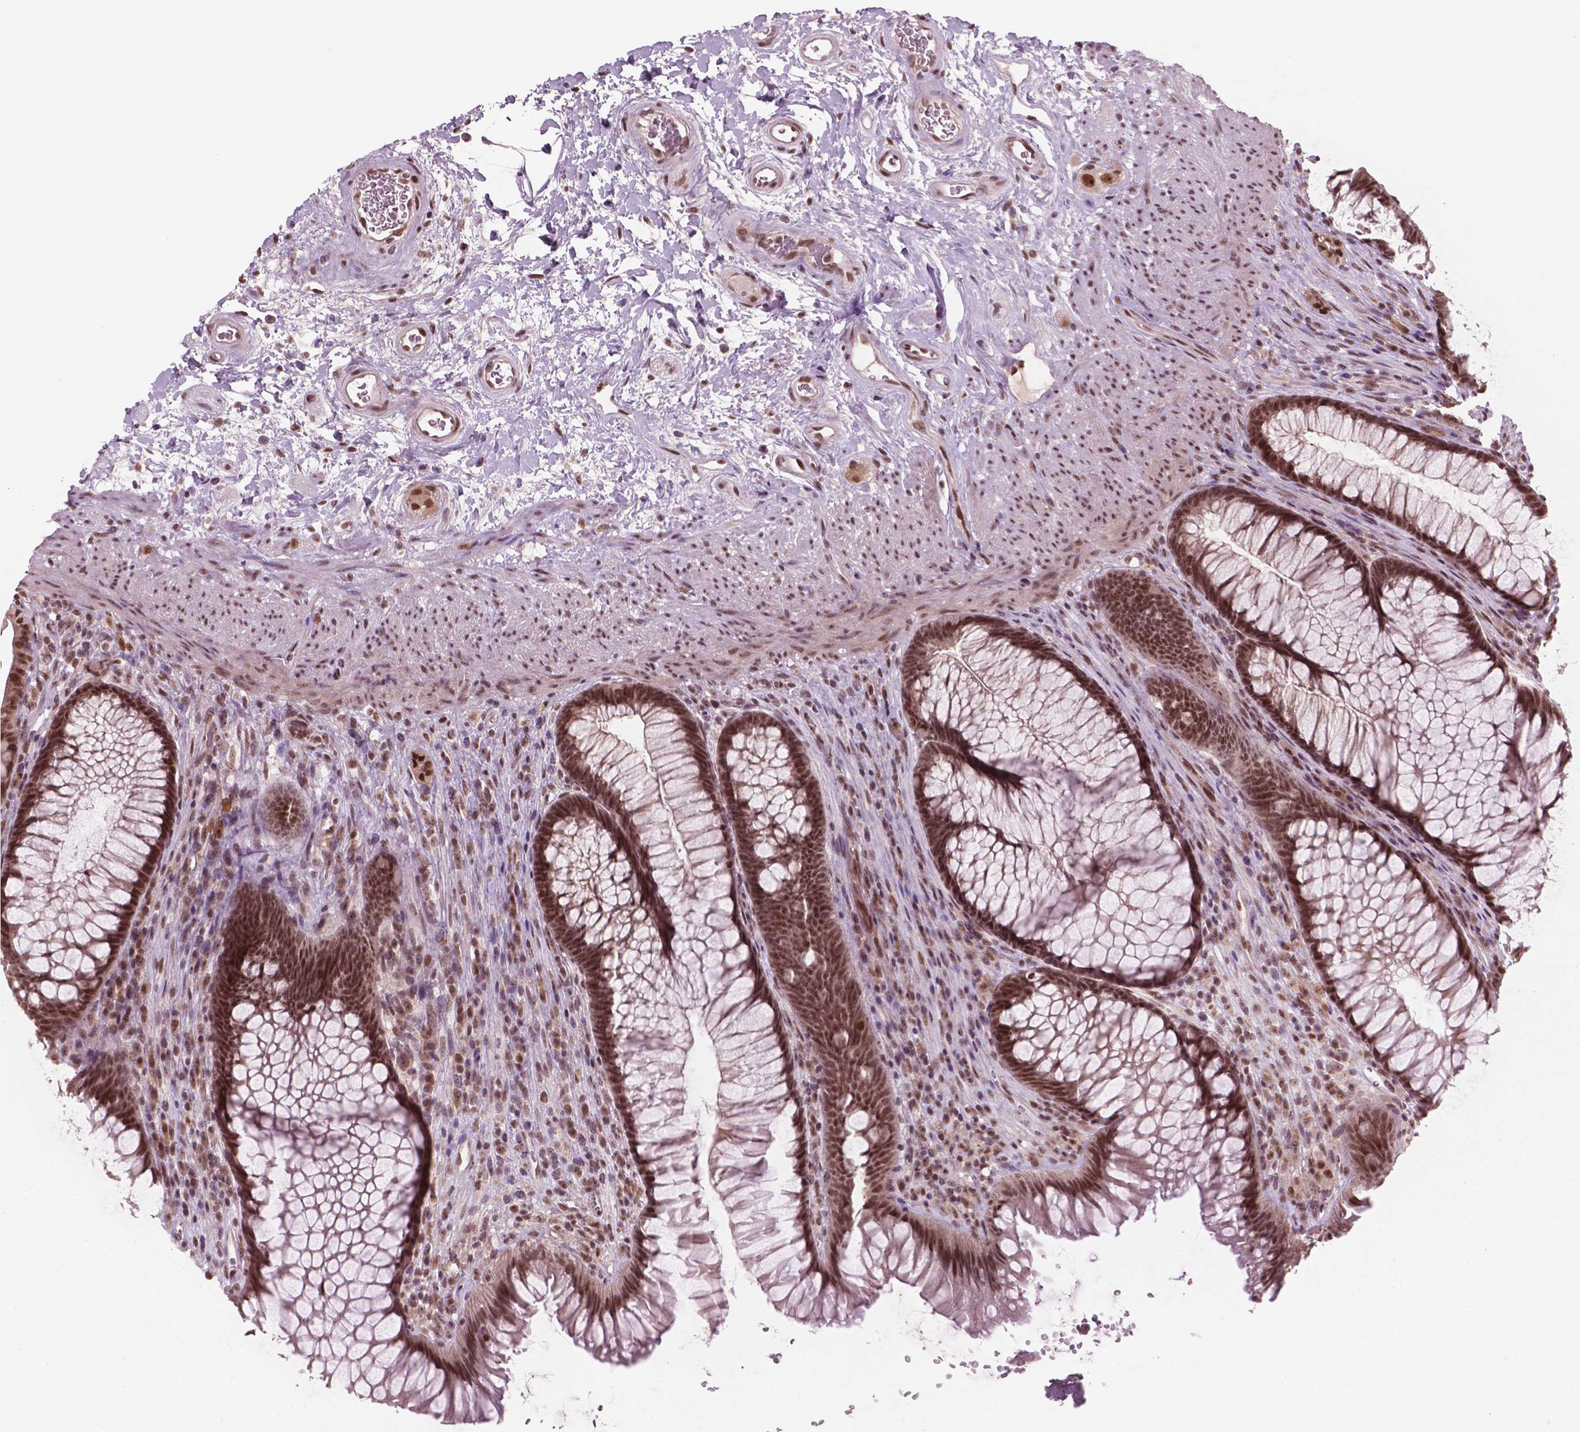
{"staining": {"intensity": "moderate", "quantity": ">75%", "location": "nuclear"}, "tissue": "rectum", "cell_type": "Glandular cells", "image_type": "normal", "snomed": [{"axis": "morphology", "description": "Normal tissue, NOS"}, {"axis": "topography", "description": "Smooth muscle"}, {"axis": "topography", "description": "Rectum"}], "caption": "A histopathology image of human rectum stained for a protein reveals moderate nuclear brown staining in glandular cells.", "gene": "POLR2E", "patient": {"sex": "male", "age": 53}}